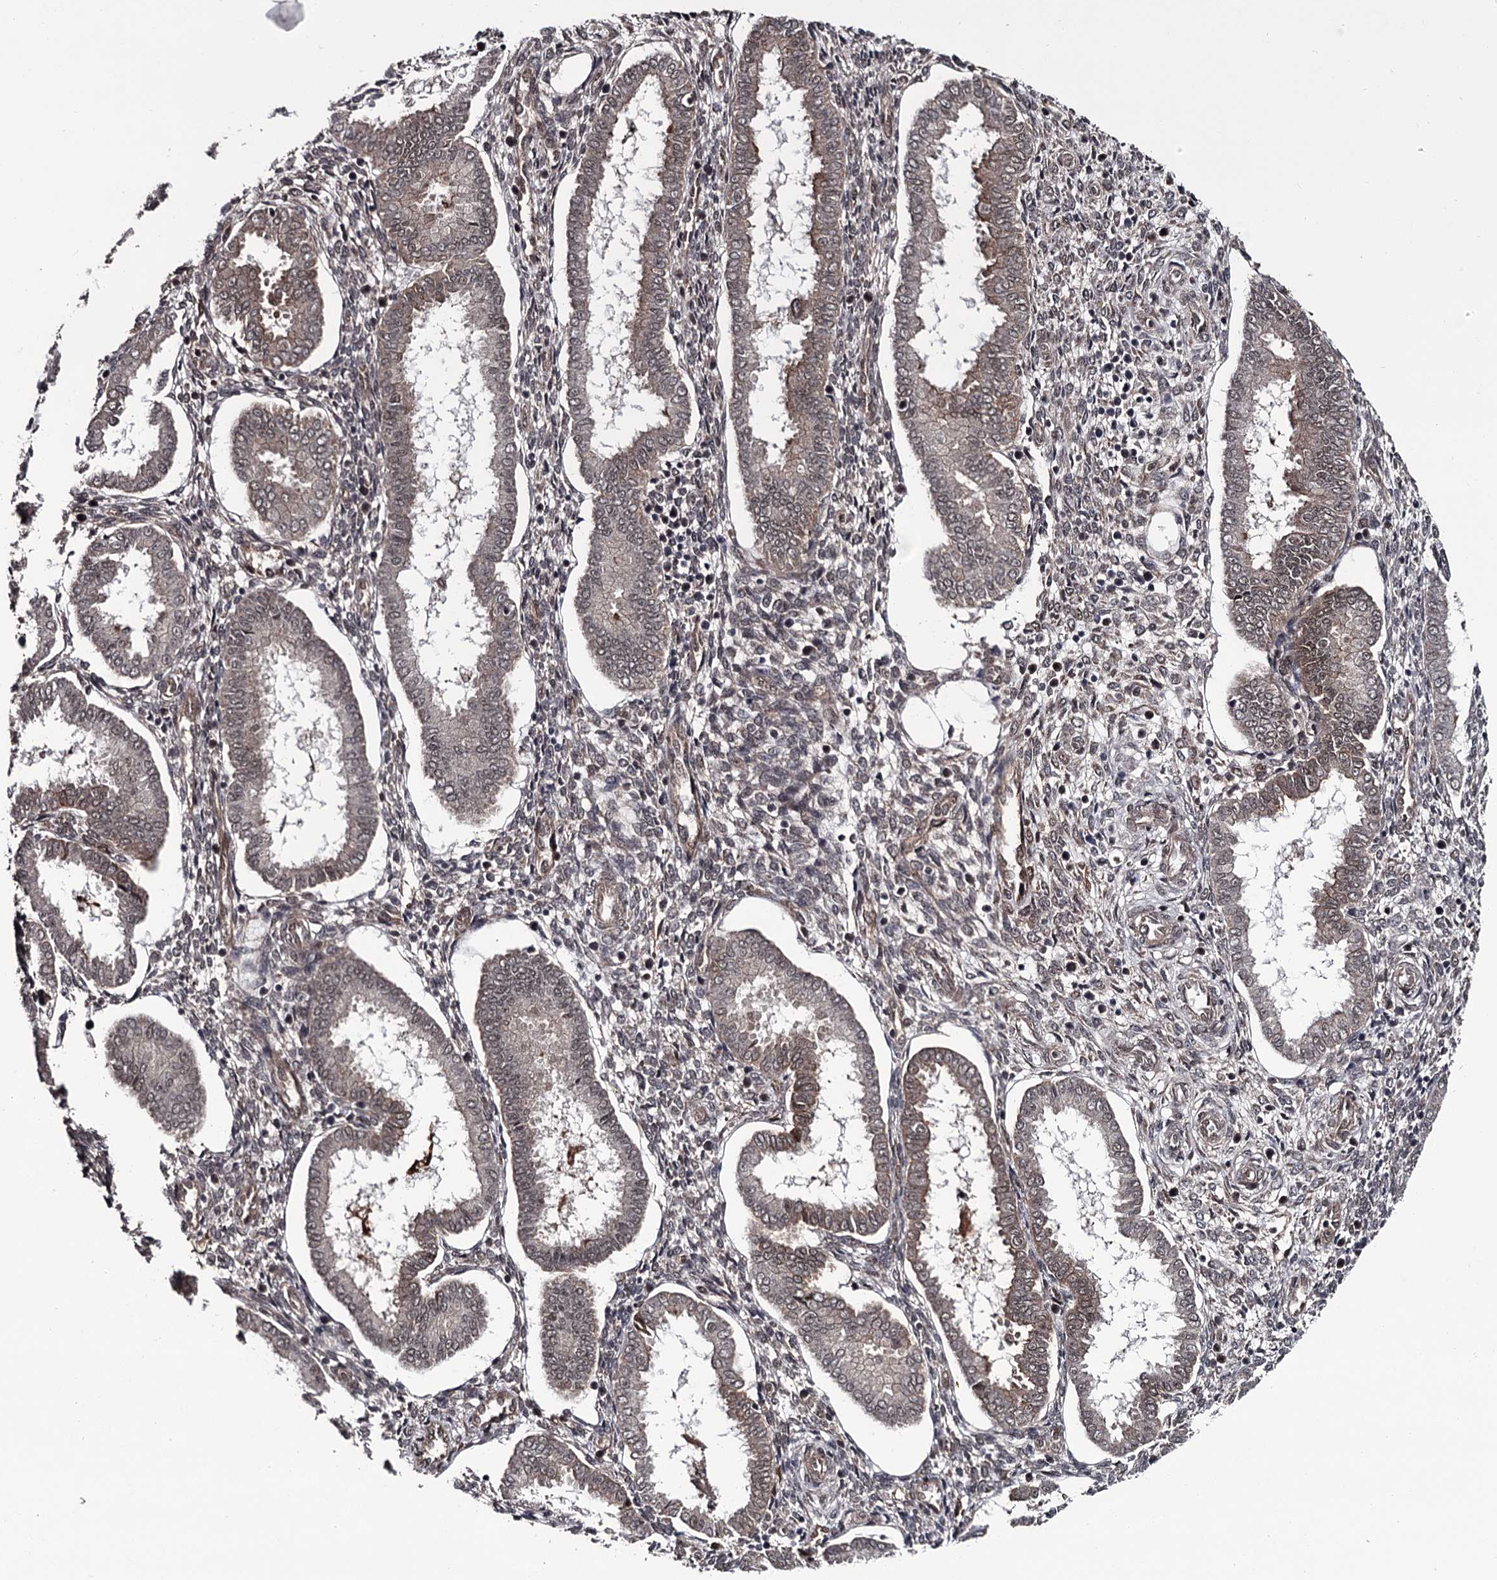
{"staining": {"intensity": "negative", "quantity": "none", "location": "none"}, "tissue": "endometrium", "cell_type": "Cells in endometrial stroma", "image_type": "normal", "snomed": [{"axis": "morphology", "description": "Normal tissue, NOS"}, {"axis": "topography", "description": "Endometrium"}], "caption": "The micrograph displays no significant staining in cells in endometrial stroma of endometrium.", "gene": "CDC42EP2", "patient": {"sex": "female", "age": 24}}